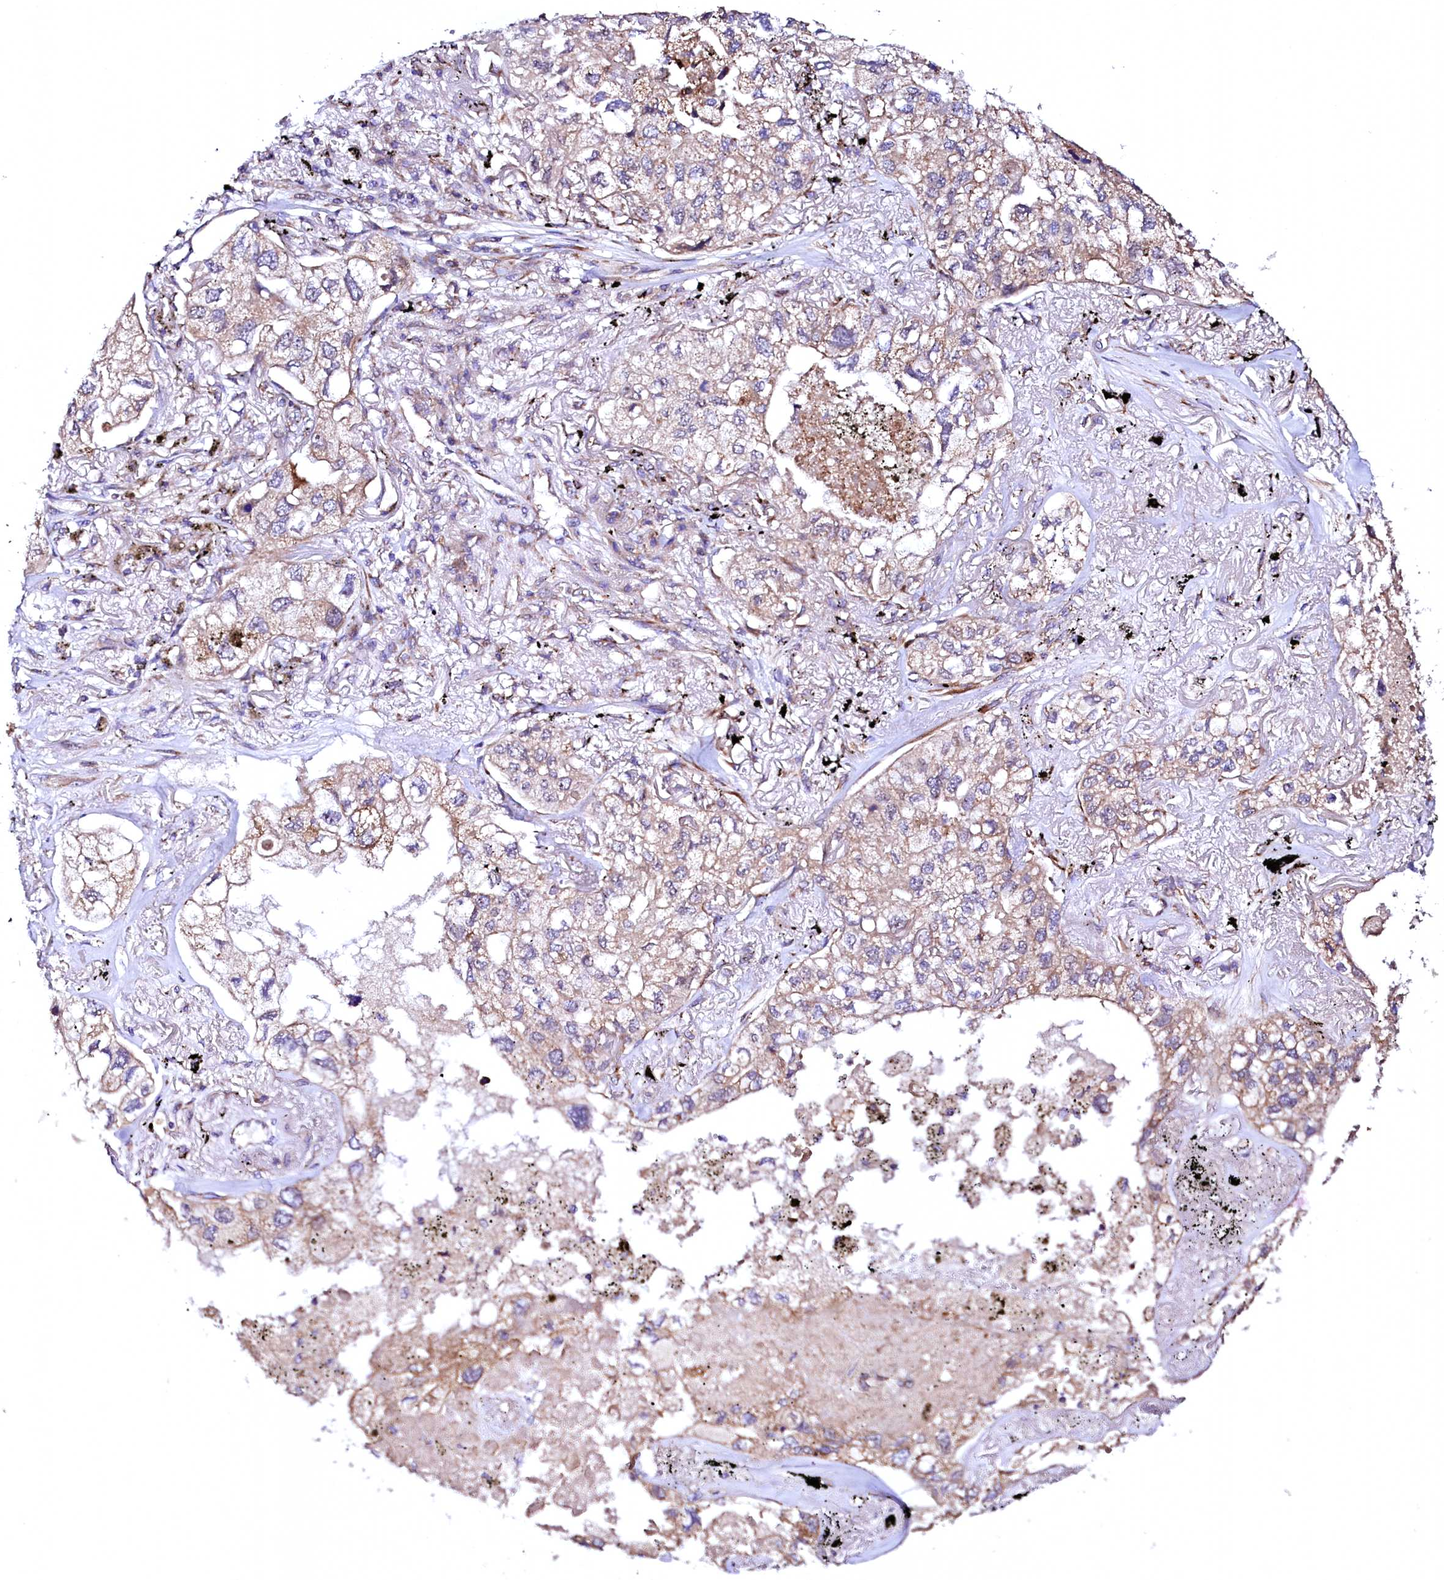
{"staining": {"intensity": "moderate", "quantity": ">75%", "location": "cytoplasmic/membranous"}, "tissue": "lung cancer", "cell_type": "Tumor cells", "image_type": "cancer", "snomed": [{"axis": "morphology", "description": "Adenocarcinoma, NOS"}, {"axis": "topography", "description": "Lung"}], "caption": "Immunohistochemistry staining of lung cancer (adenocarcinoma), which reveals medium levels of moderate cytoplasmic/membranous expression in approximately >75% of tumor cells indicating moderate cytoplasmic/membranous protein staining. The staining was performed using DAB (3,3'-diaminobenzidine) (brown) for protein detection and nuclei were counterstained in hematoxylin (blue).", "gene": "UBE3C", "patient": {"sex": "male", "age": 65}}